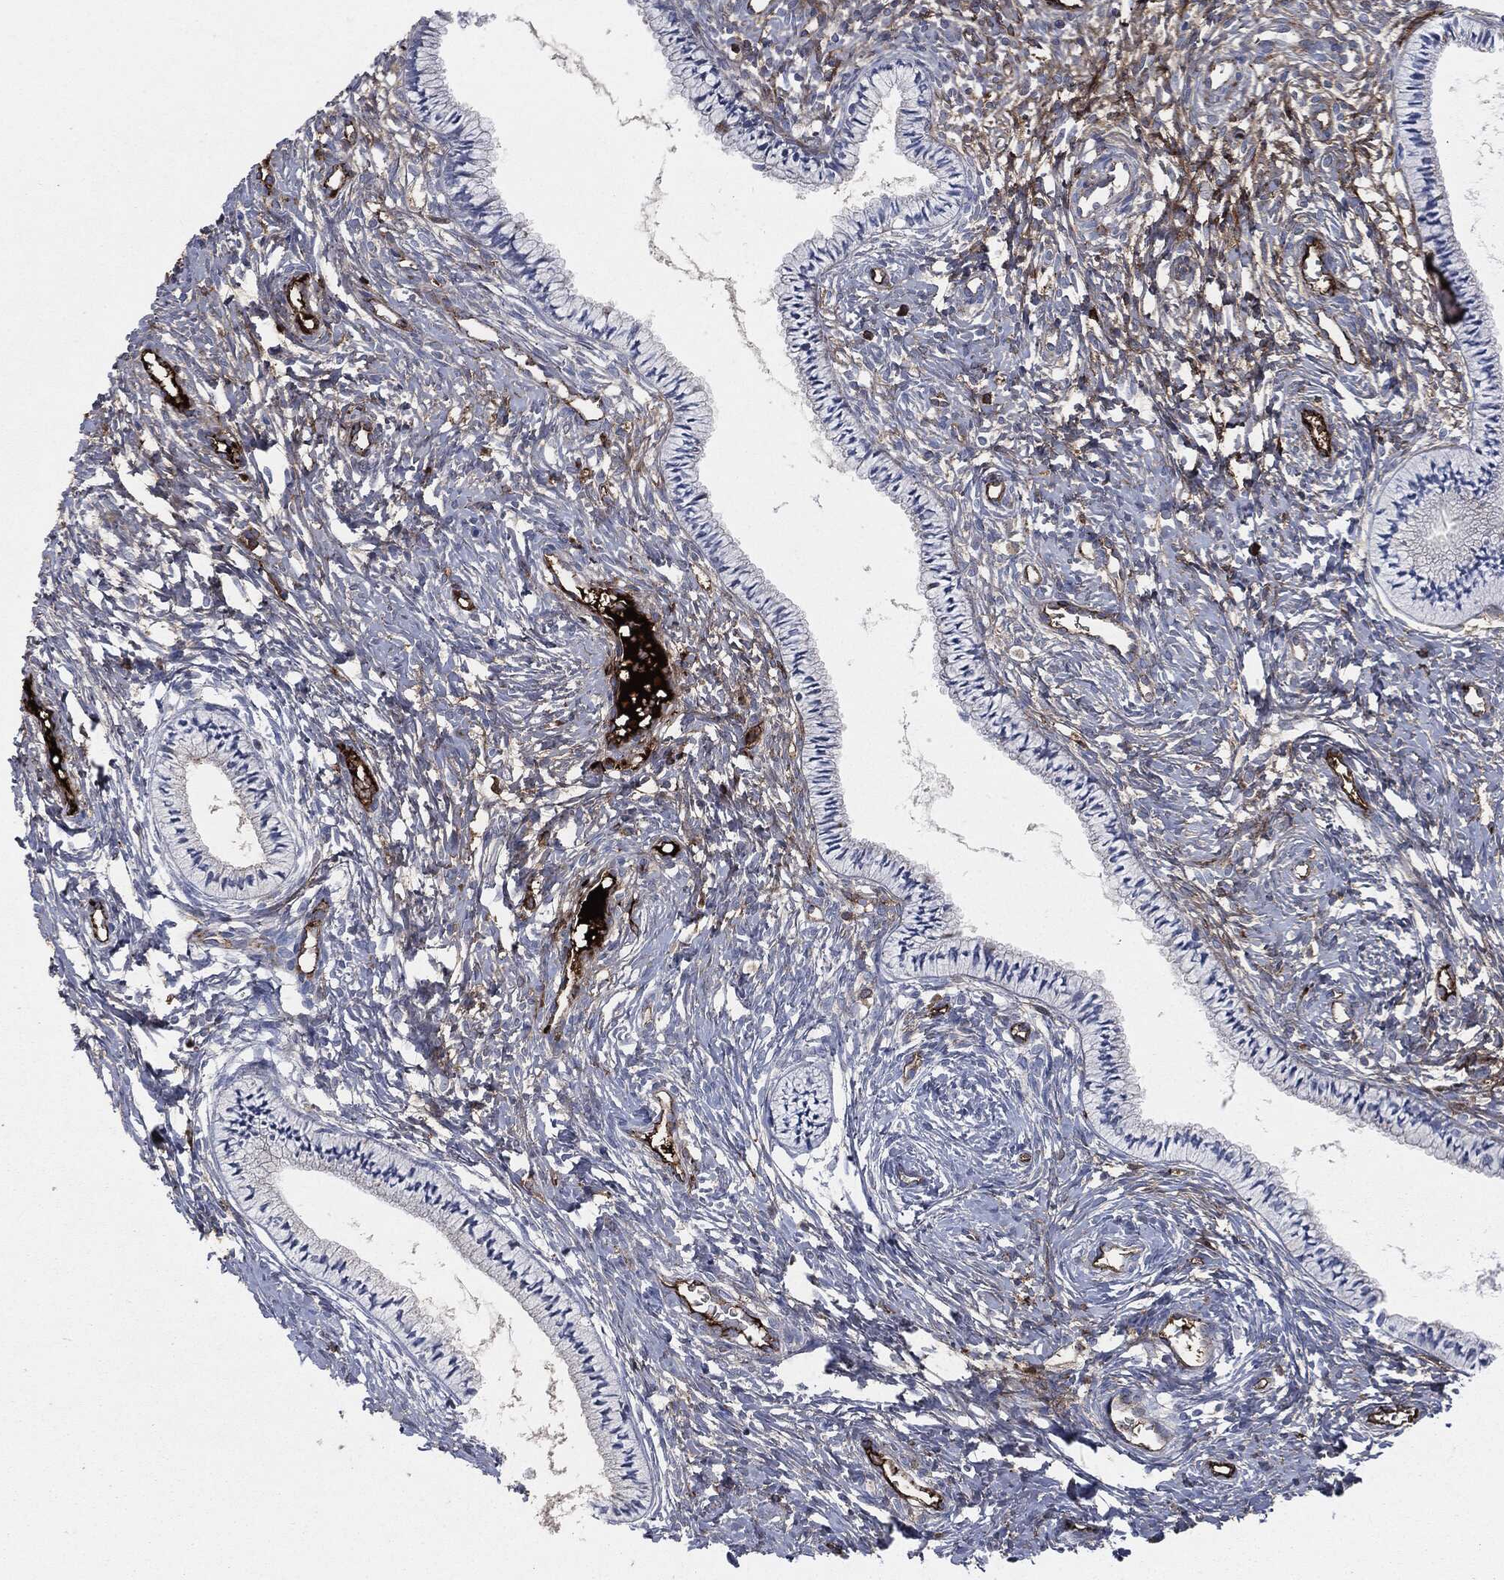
{"staining": {"intensity": "negative", "quantity": "none", "location": "none"}, "tissue": "cervix", "cell_type": "Glandular cells", "image_type": "normal", "snomed": [{"axis": "morphology", "description": "Normal tissue, NOS"}, {"axis": "topography", "description": "Cervix"}], "caption": "This is an IHC image of benign human cervix. There is no expression in glandular cells.", "gene": "APOB", "patient": {"sex": "female", "age": 39}}